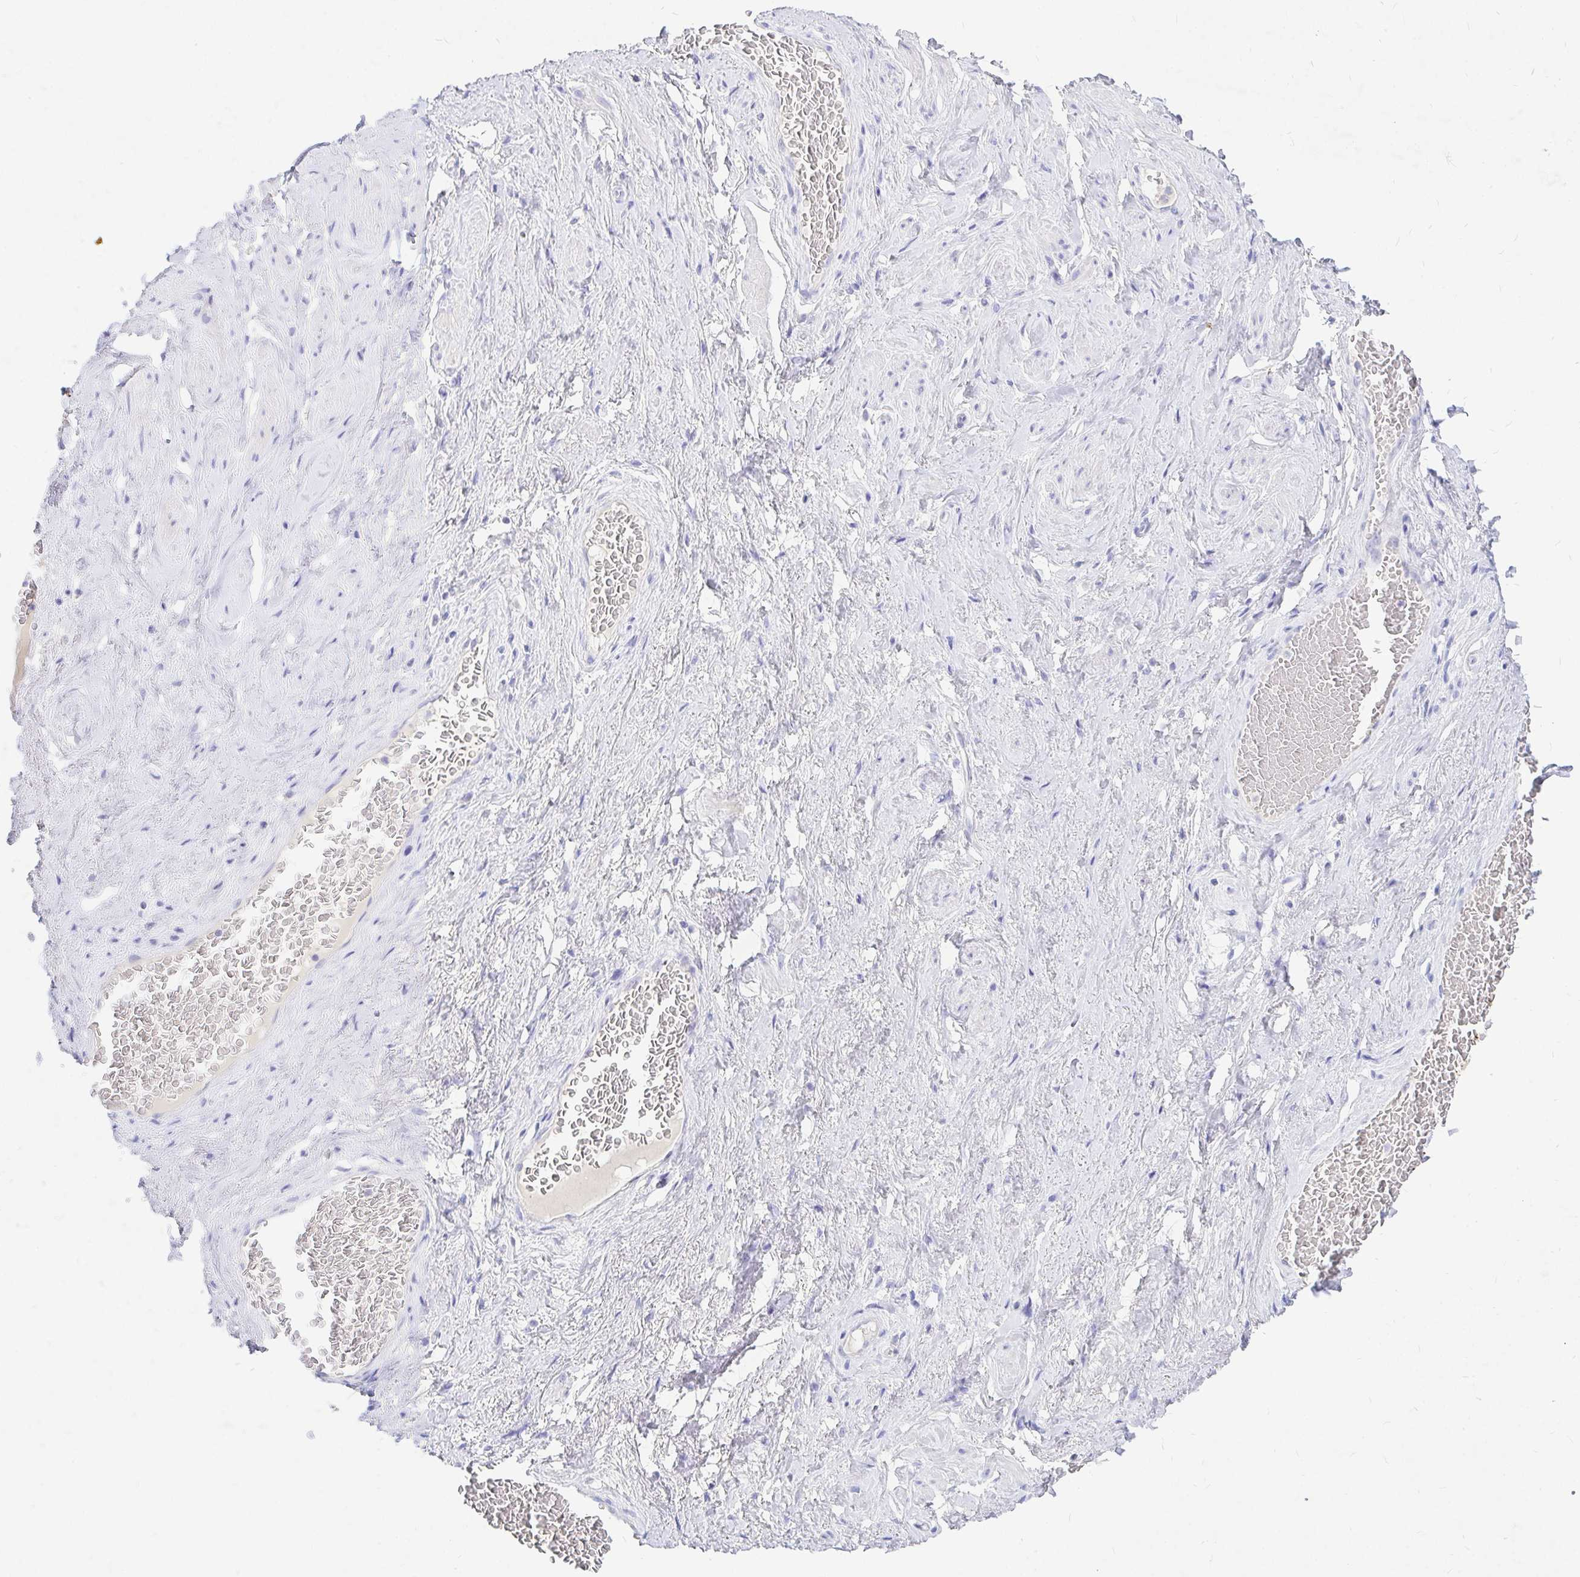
{"staining": {"intensity": "negative", "quantity": "none", "location": "none"}, "tissue": "adipose tissue", "cell_type": "Adipocytes", "image_type": "normal", "snomed": [{"axis": "morphology", "description": "Normal tissue, NOS"}, {"axis": "topography", "description": "Vagina"}, {"axis": "topography", "description": "Peripheral nerve tissue"}], "caption": "Immunohistochemistry of normal human adipose tissue demonstrates no expression in adipocytes.", "gene": "NR2E1", "patient": {"sex": "female", "age": 71}}